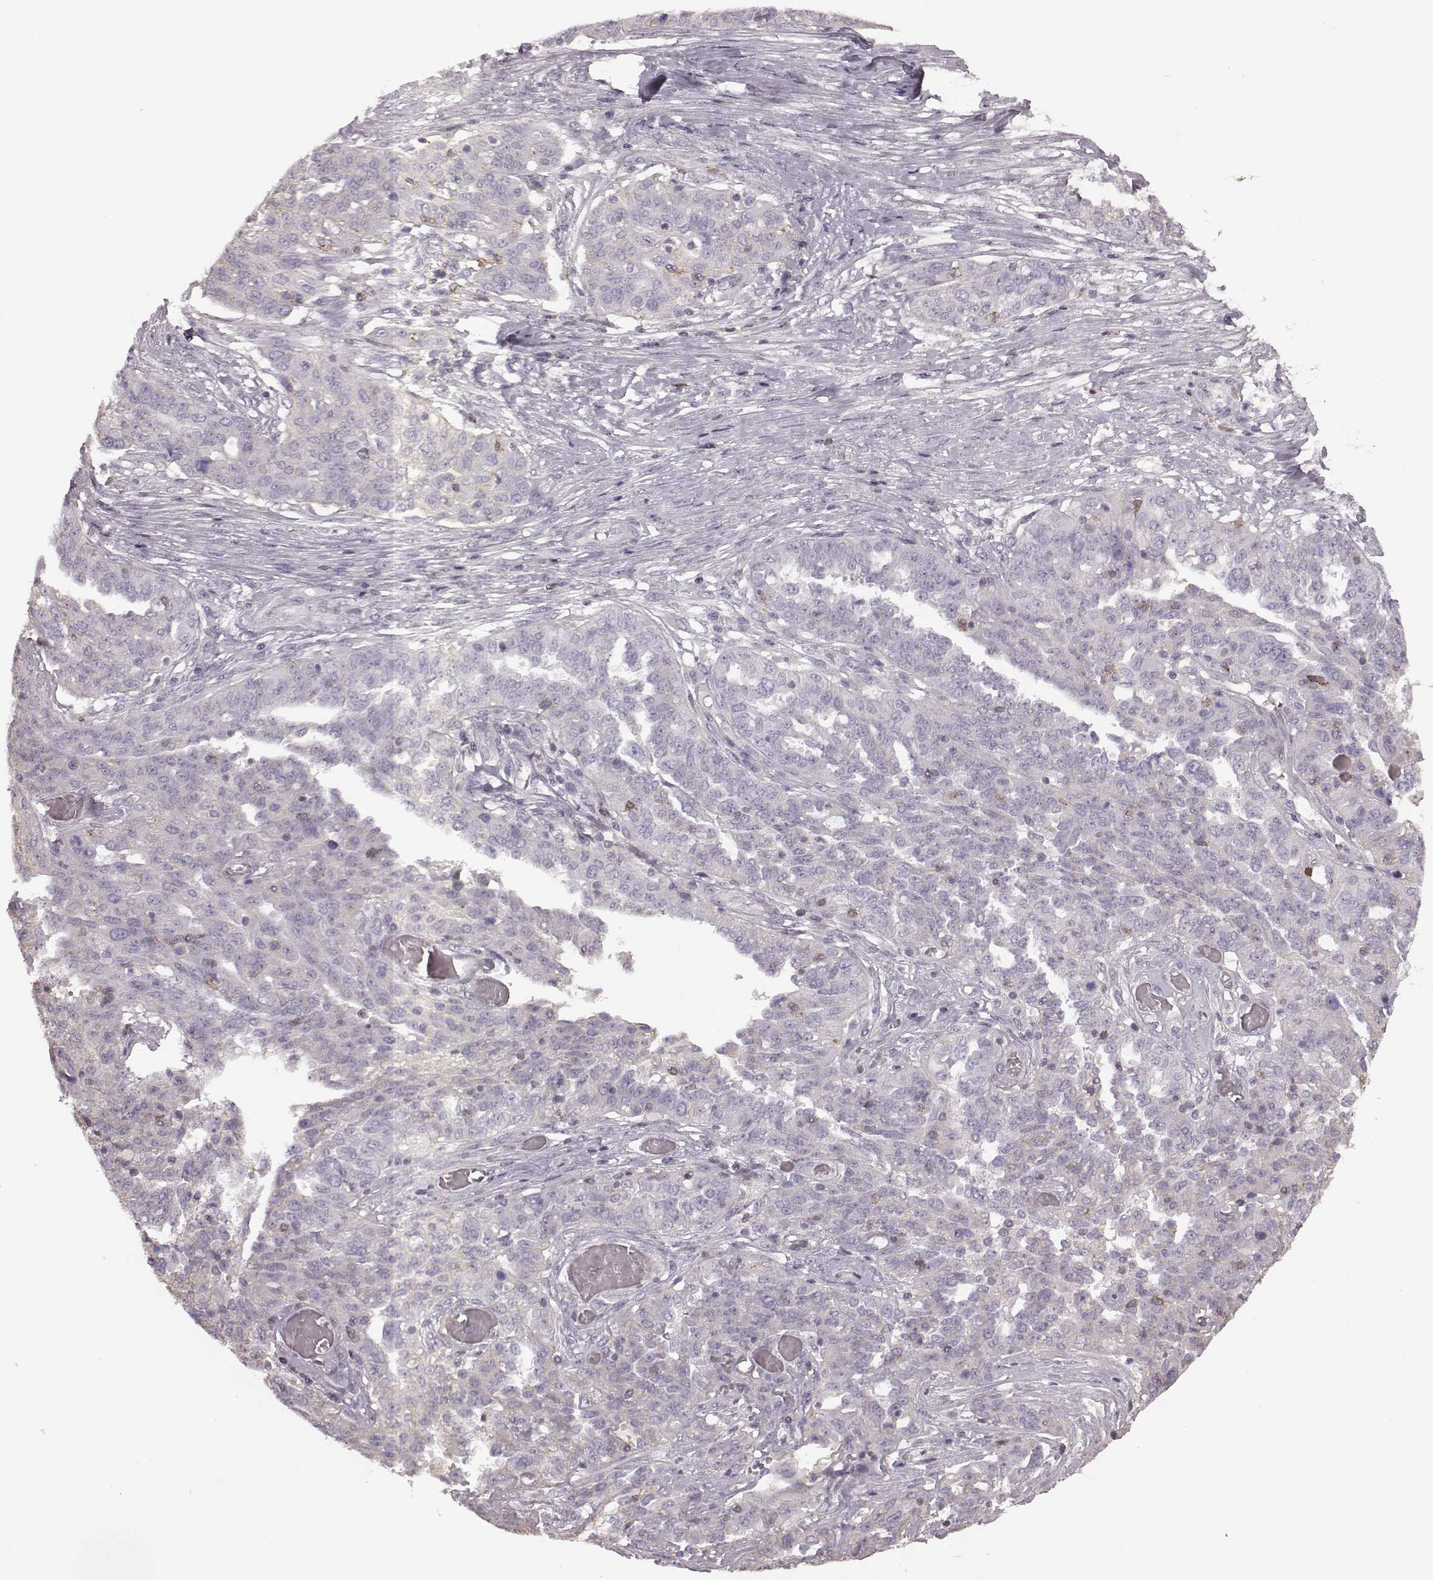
{"staining": {"intensity": "negative", "quantity": "none", "location": "none"}, "tissue": "ovarian cancer", "cell_type": "Tumor cells", "image_type": "cancer", "snomed": [{"axis": "morphology", "description": "Cystadenocarcinoma, serous, NOS"}, {"axis": "topography", "description": "Ovary"}], "caption": "The photomicrograph reveals no significant expression in tumor cells of ovarian cancer (serous cystadenocarcinoma).", "gene": "PDCD1", "patient": {"sex": "female", "age": 67}}